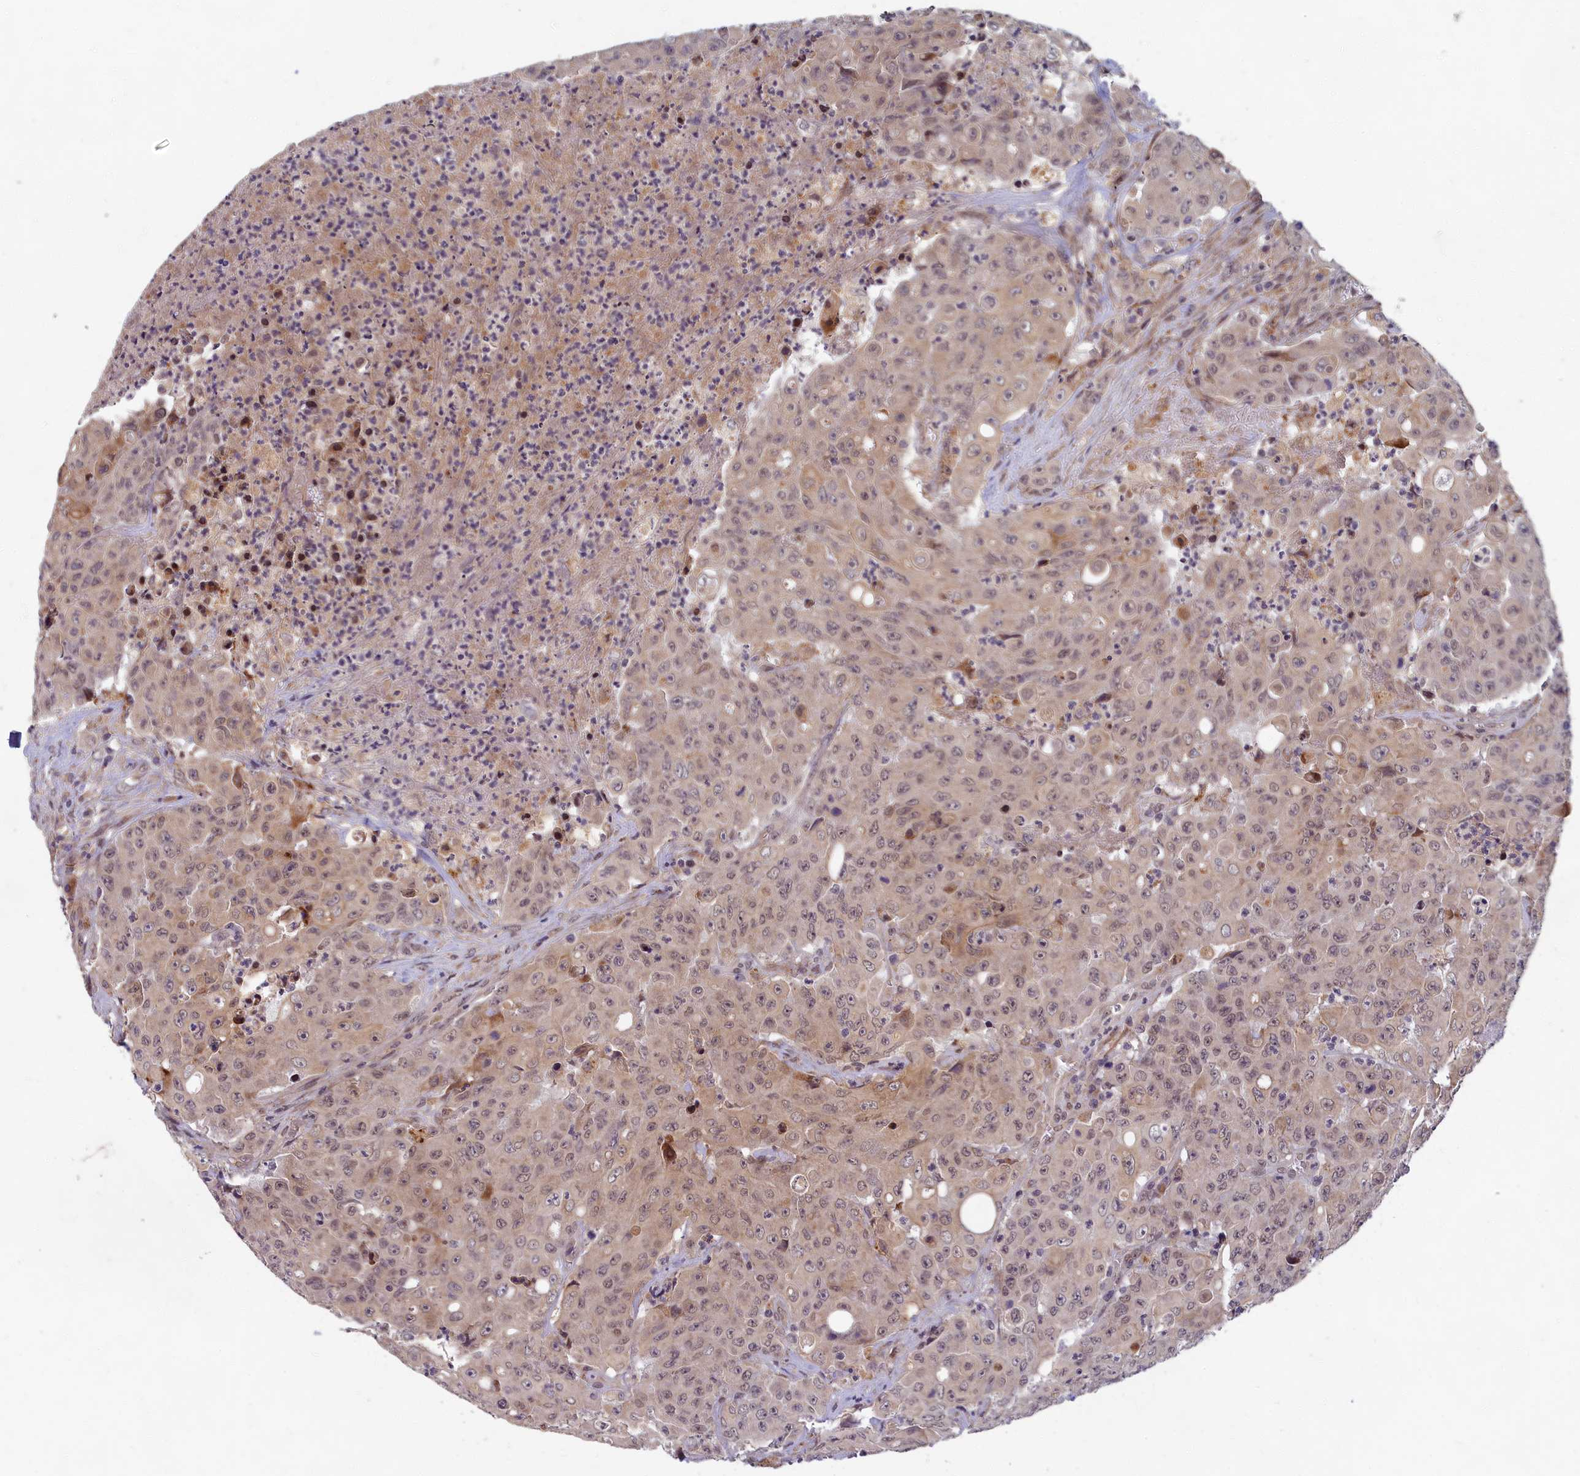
{"staining": {"intensity": "weak", "quantity": "<25%", "location": "cytoplasmic/membranous"}, "tissue": "colorectal cancer", "cell_type": "Tumor cells", "image_type": "cancer", "snomed": [{"axis": "morphology", "description": "Adenocarcinoma, NOS"}, {"axis": "topography", "description": "Colon"}], "caption": "There is no significant positivity in tumor cells of adenocarcinoma (colorectal). The staining was performed using DAB to visualize the protein expression in brown, while the nuclei were stained in blue with hematoxylin (Magnification: 20x).", "gene": "EARS2", "patient": {"sex": "male", "age": 51}}